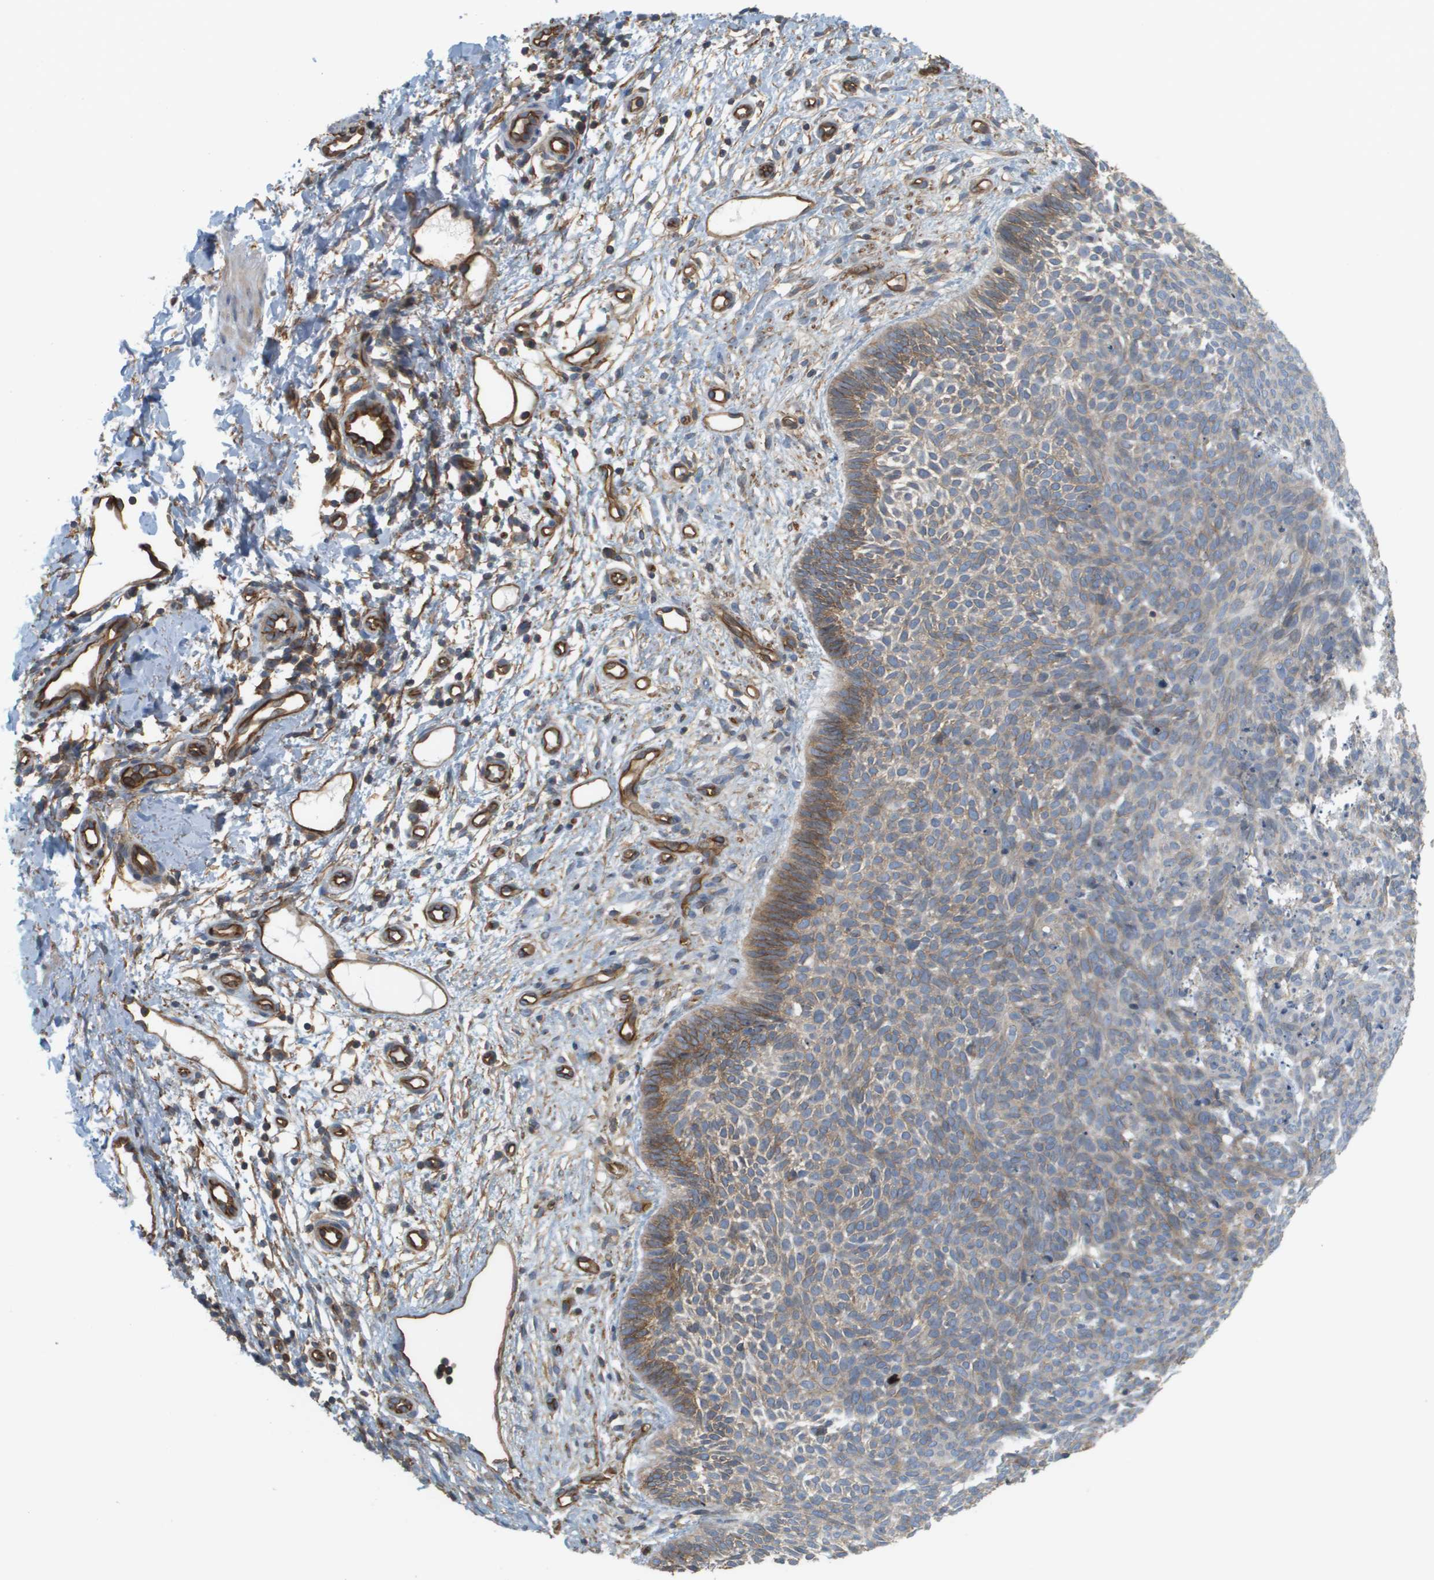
{"staining": {"intensity": "weak", "quantity": "<25%", "location": "cytoplasmic/membranous"}, "tissue": "skin cancer", "cell_type": "Tumor cells", "image_type": "cancer", "snomed": [{"axis": "morphology", "description": "Basal cell carcinoma"}, {"axis": "topography", "description": "Skin"}], "caption": "This micrograph is of skin basal cell carcinoma stained with IHC to label a protein in brown with the nuclei are counter-stained blue. There is no positivity in tumor cells.", "gene": "SGMS2", "patient": {"sex": "male", "age": 60}}